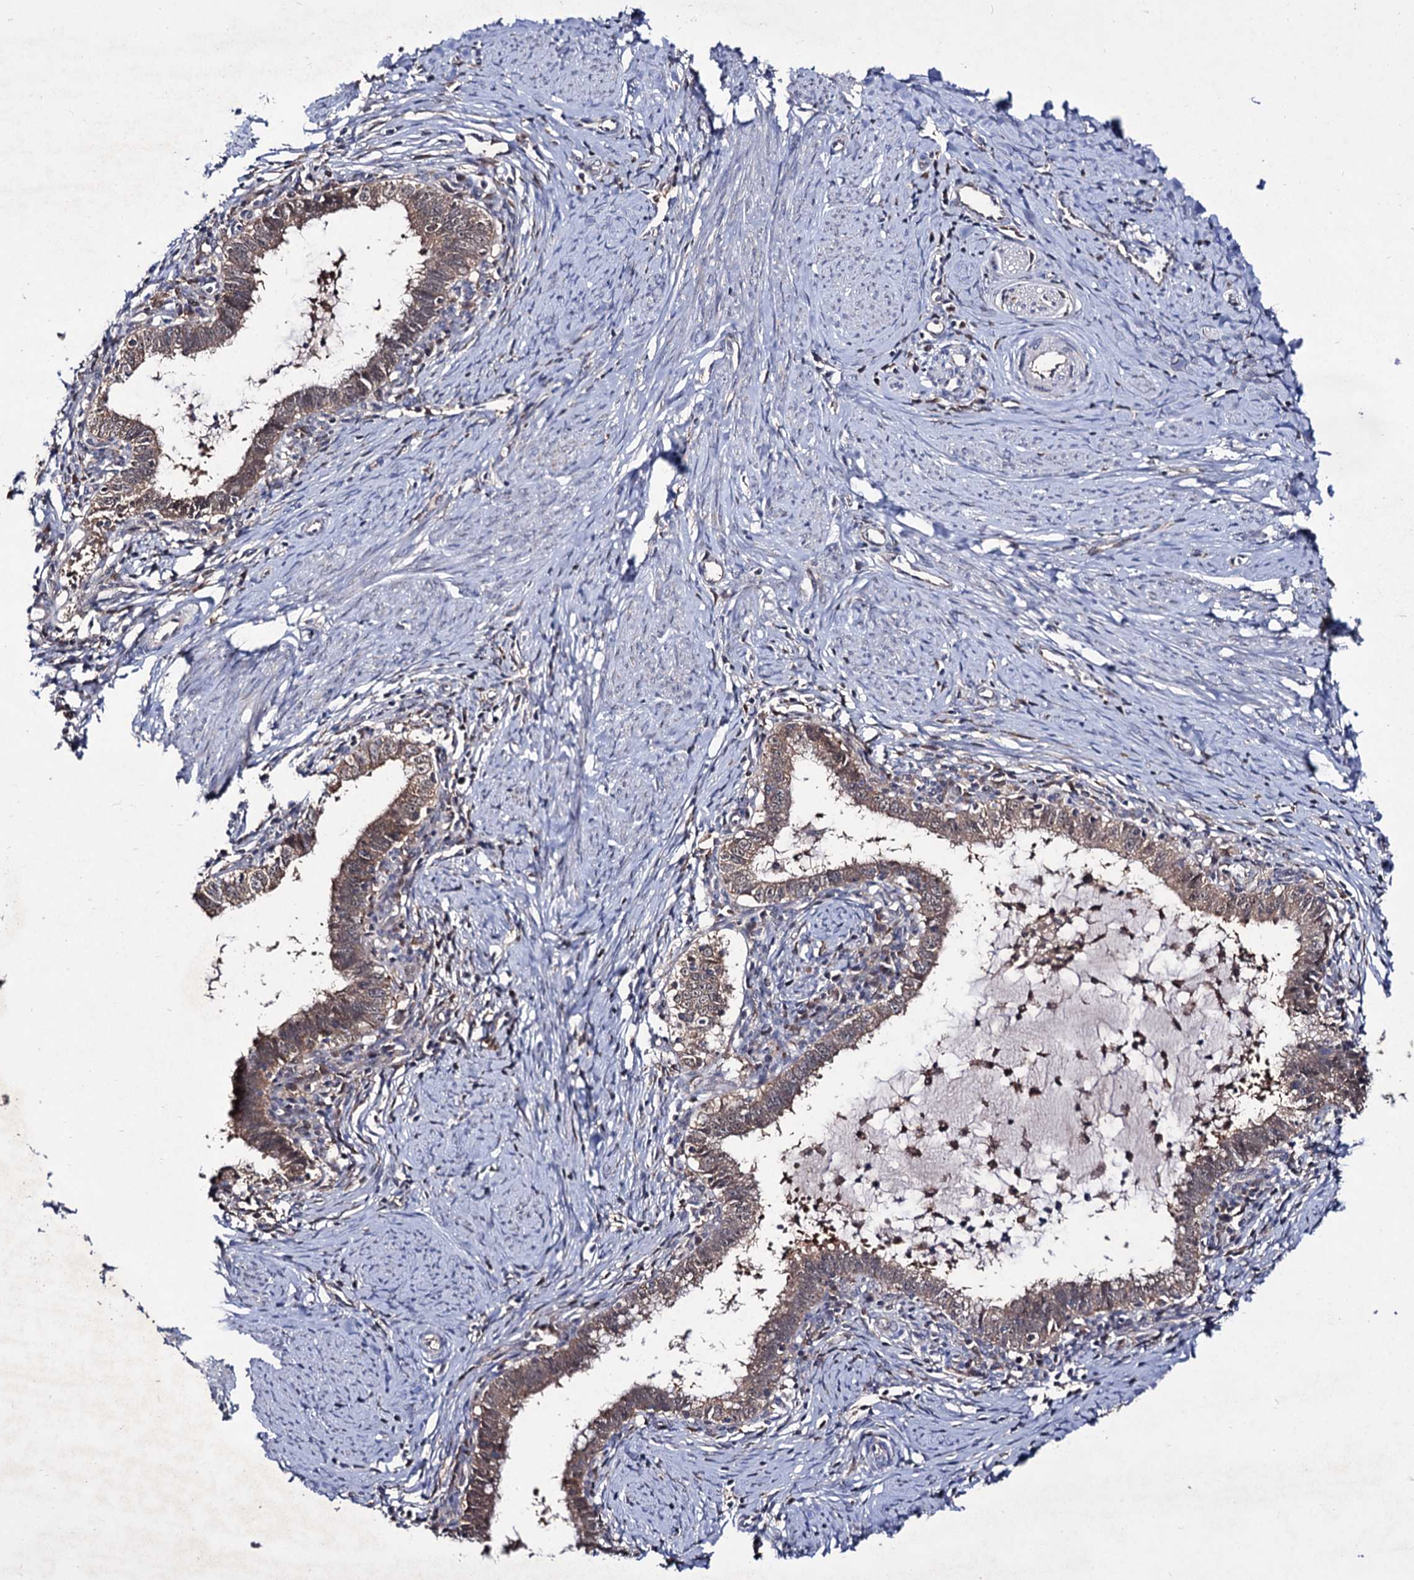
{"staining": {"intensity": "weak", "quantity": ">75%", "location": "cytoplasmic/membranous"}, "tissue": "cervical cancer", "cell_type": "Tumor cells", "image_type": "cancer", "snomed": [{"axis": "morphology", "description": "Adenocarcinoma, NOS"}, {"axis": "topography", "description": "Cervix"}], "caption": "A micrograph of human cervical cancer stained for a protein demonstrates weak cytoplasmic/membranous brown staining in tumor cells.", "gene": "ACTR6", "patient": {"sex": "female", "age": 36}}